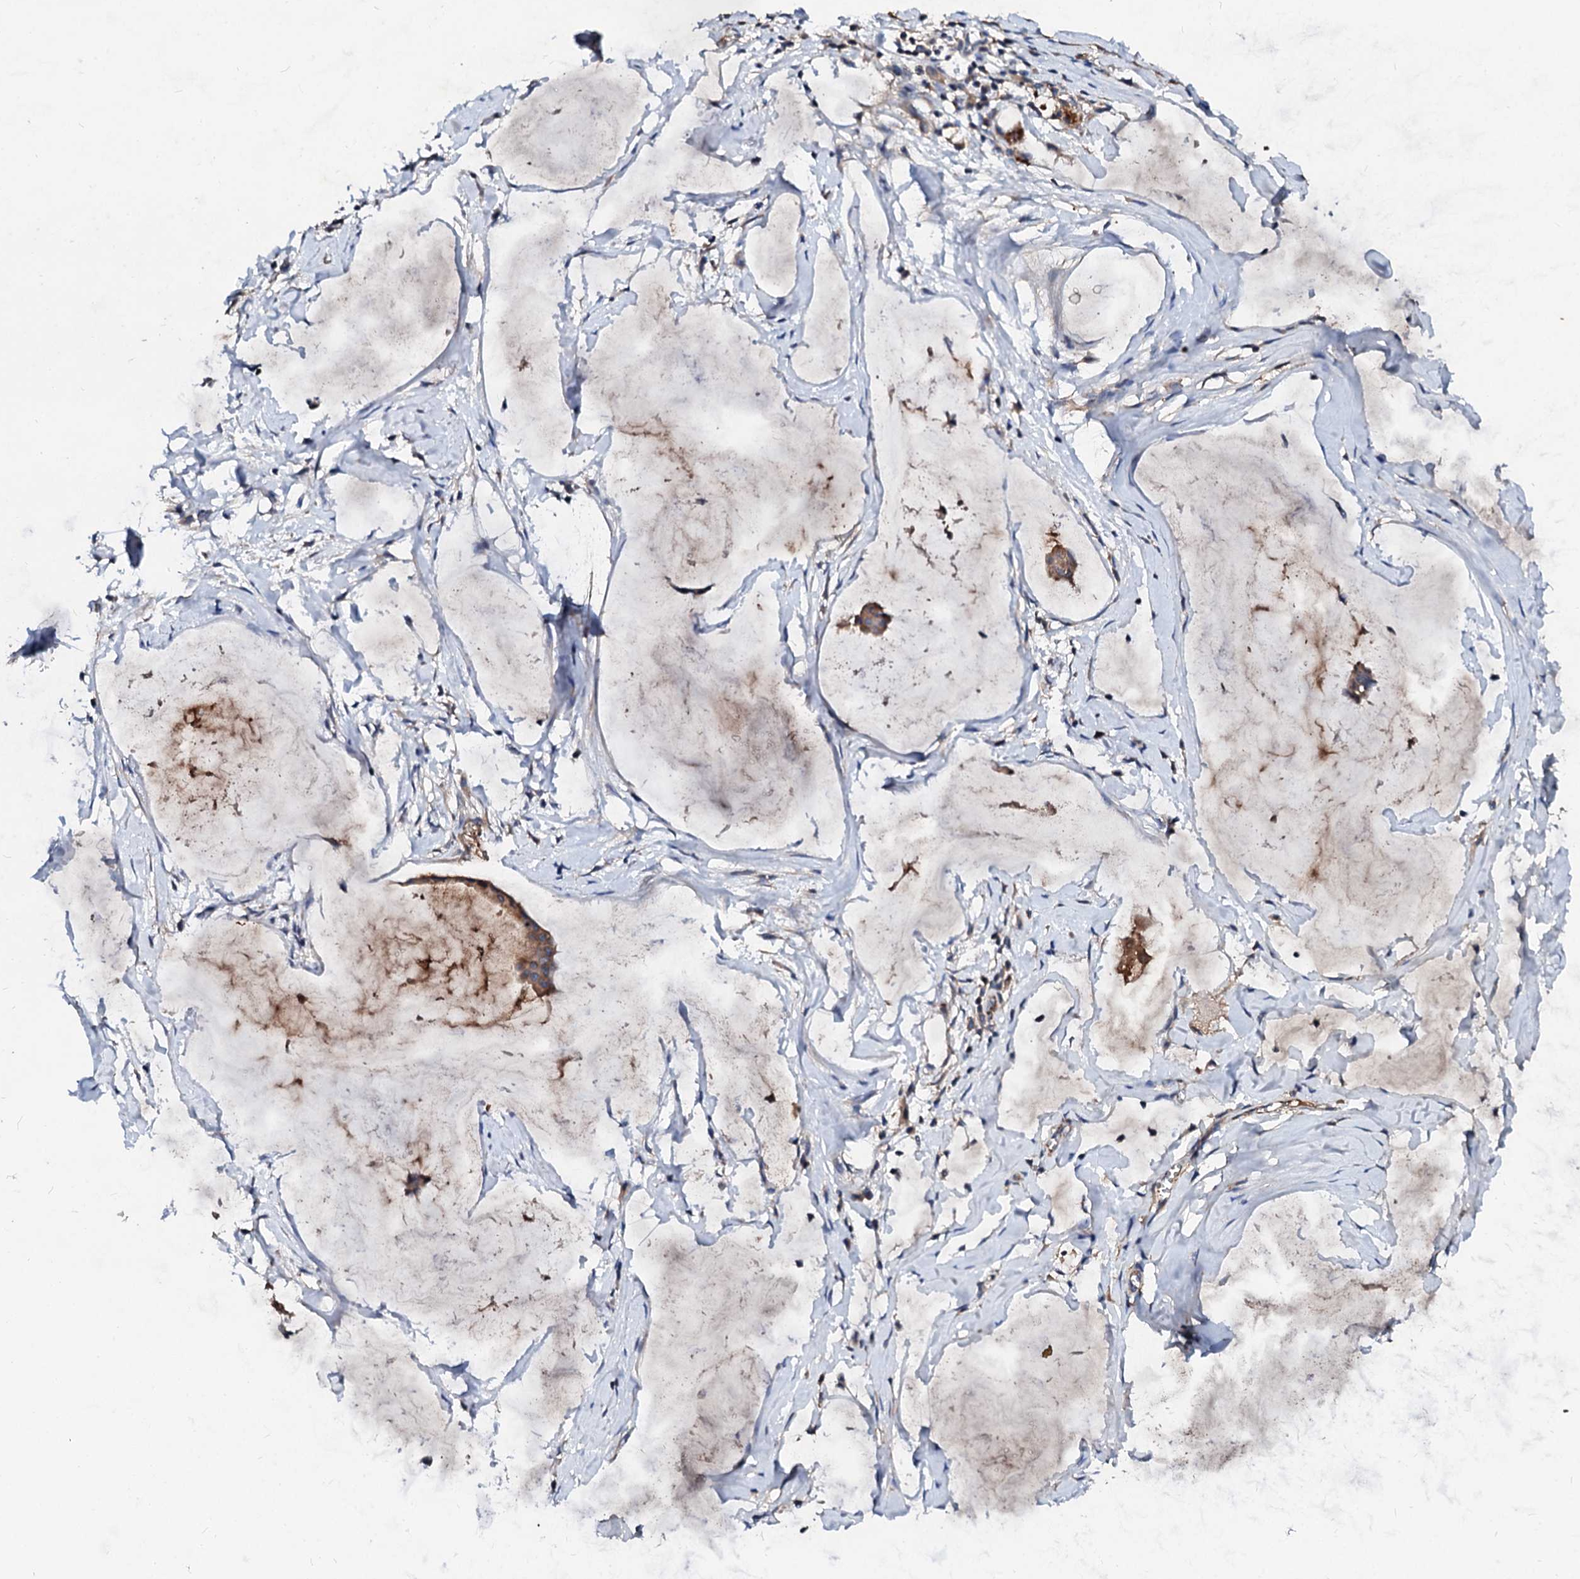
{"staining": {"intensity": "moderate", "quantity": ">75%", "location": "cytoplasmic/membranous"}, "tissue": "ovarian cancer", "cell_type": "Tumor cells", "image_type": "cancer", "snomed": [{"axis": "morphology", "description": "Cystadenocarcinoma, mucinous, NOS"}, {"axis": "topography", "description": "Ovary"}], "caption": "Human ovarian cancer stained with a protein marker exhibits moderate staining in tumor cells.", "gene": "FIBIN", "patient": {"sex": "female", "age": 73}}